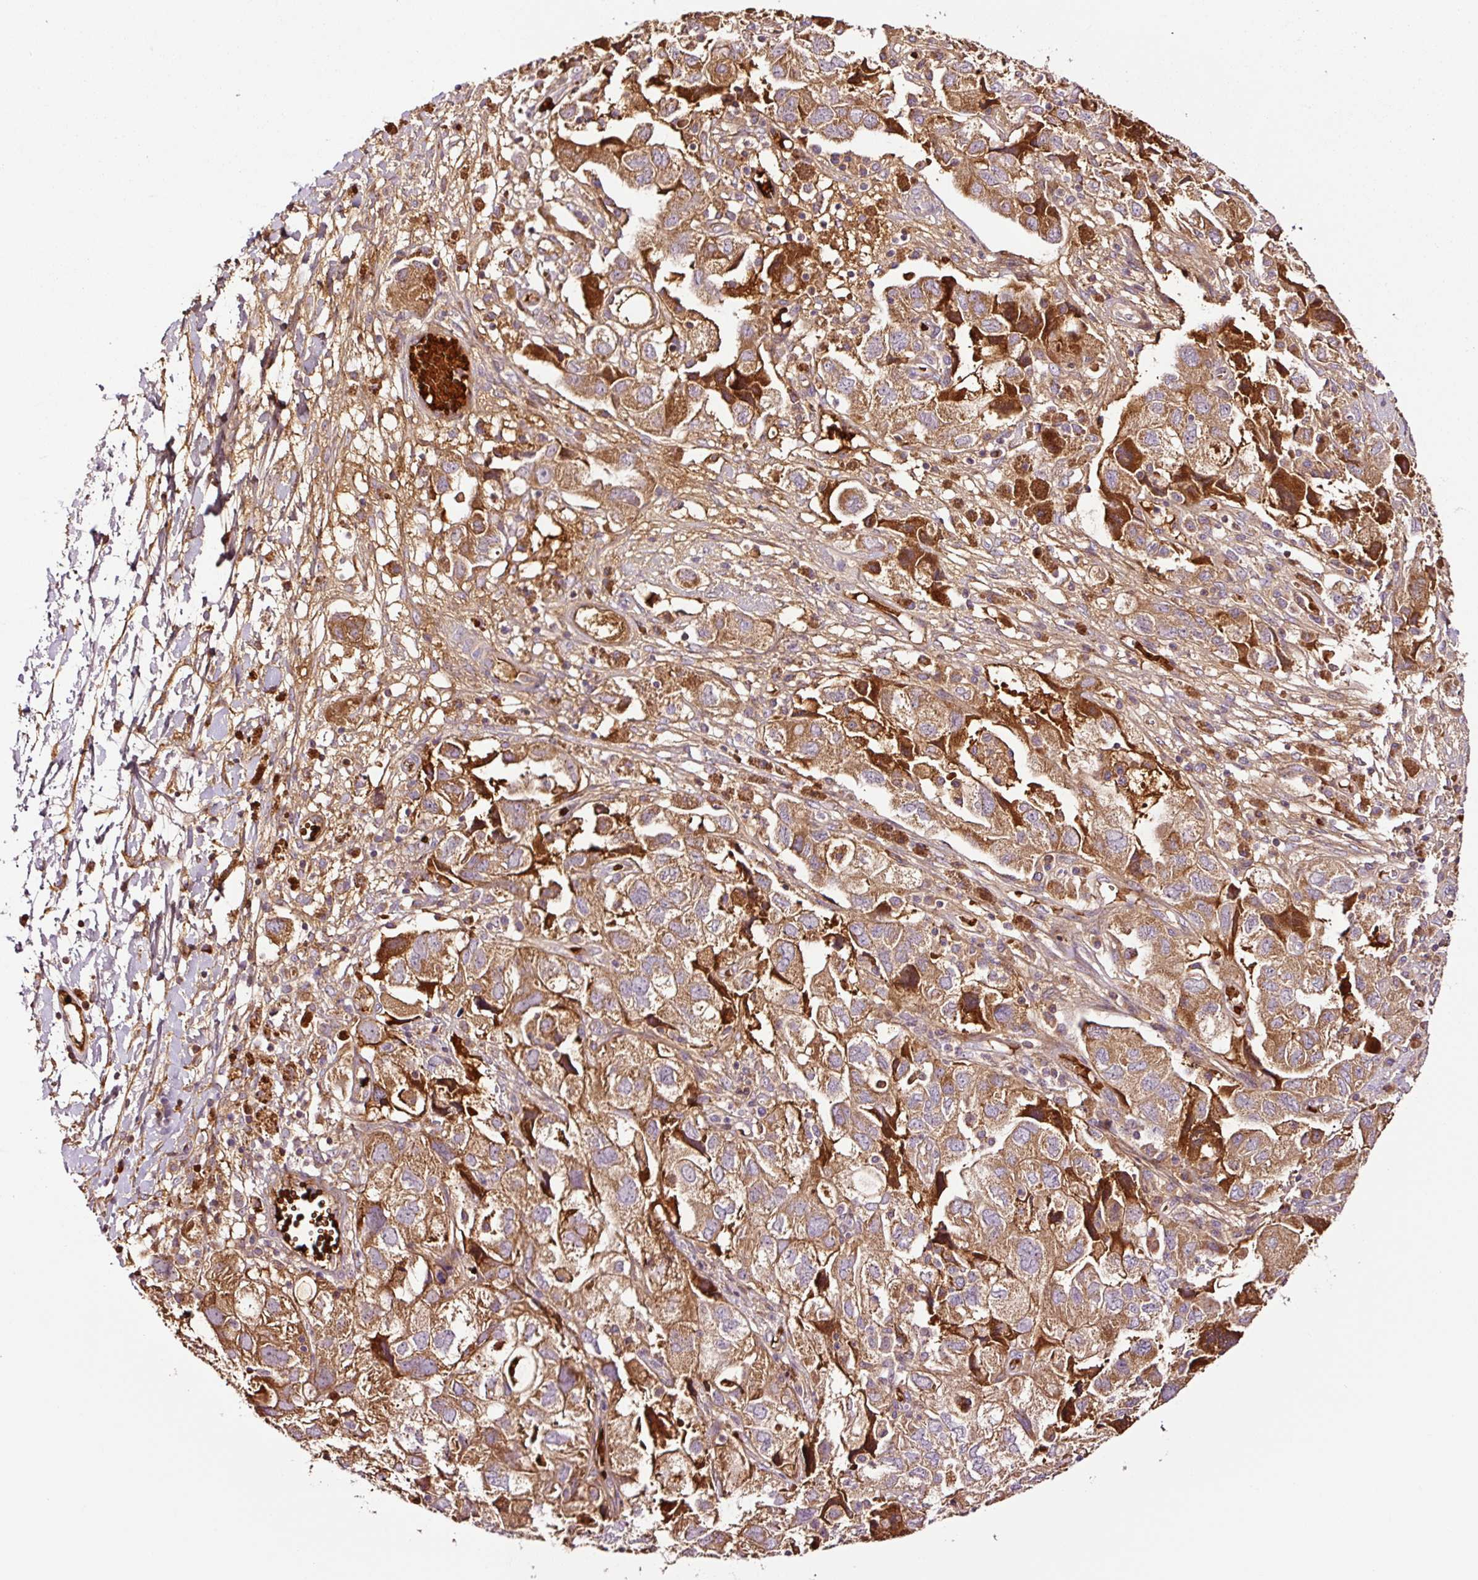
{"staining": {"intensity": "moderate", "quantity": ">75%", "location": "cytoplasmic/membranous"}, "tissue": "ovarian cancer", "cell_type": "Tumor cells", "image_type": "cancer", "snomed": [{"axis": "morphology", "description": "Carcinoma, NOS"}, {"axis": "morphology", "description": "Cystadenocarcinoma, serous, NOS"}, {"axis": "topography", "description": "Ovary"}], "caption": "A brown stain shows moderate cytoplasmic/membranous staining of a protein in human ovarian carcinoma tumor cells.", "gene": "PGLYRP2", "patient": {"sex": "female", "age": 69}}